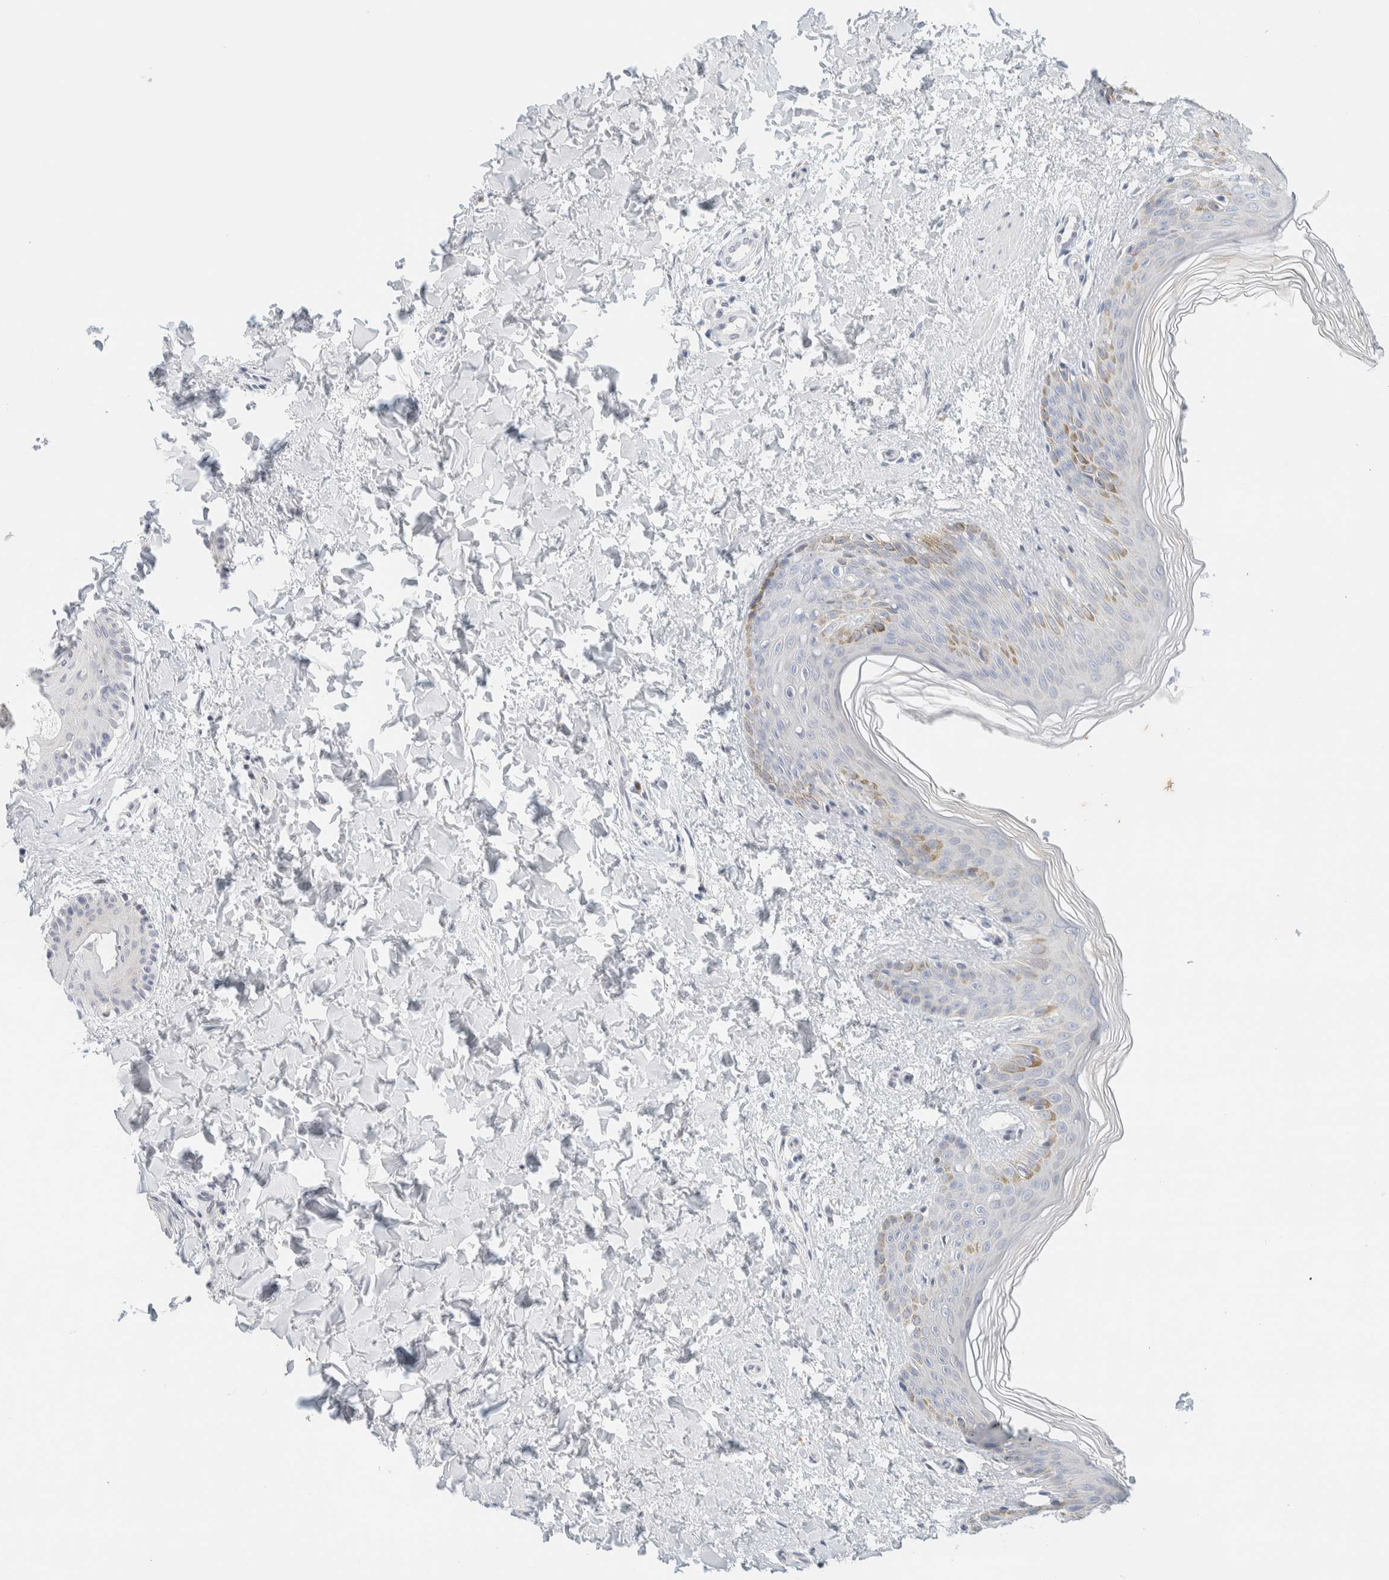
{"staining": {"intensity": "negative", "quantity": "none", "location": "none"}, "tissue": "skin", "cell_type": "Fibroblasts", "image_type": "normal", "snomed": [{"axis": "morphology", "description": "Normal tissue, NOS"}, {"axis": "morphology", "description": "Neoplasm, benign, NOS"}, {"axis": "topography", "description": "Skin"}, {"axis": "topography", "description": "Soft tissue"}], "caption": "DAB immunohistochemical staining of unremarkable human skin displays no significant positivity in fibroblasts. The staining is performed using DAB brown chromogen with nuclei counter-stained in using hematoxylin.", "gene": "SPNS3", "patient": {"sex": "male", "age": 26}}